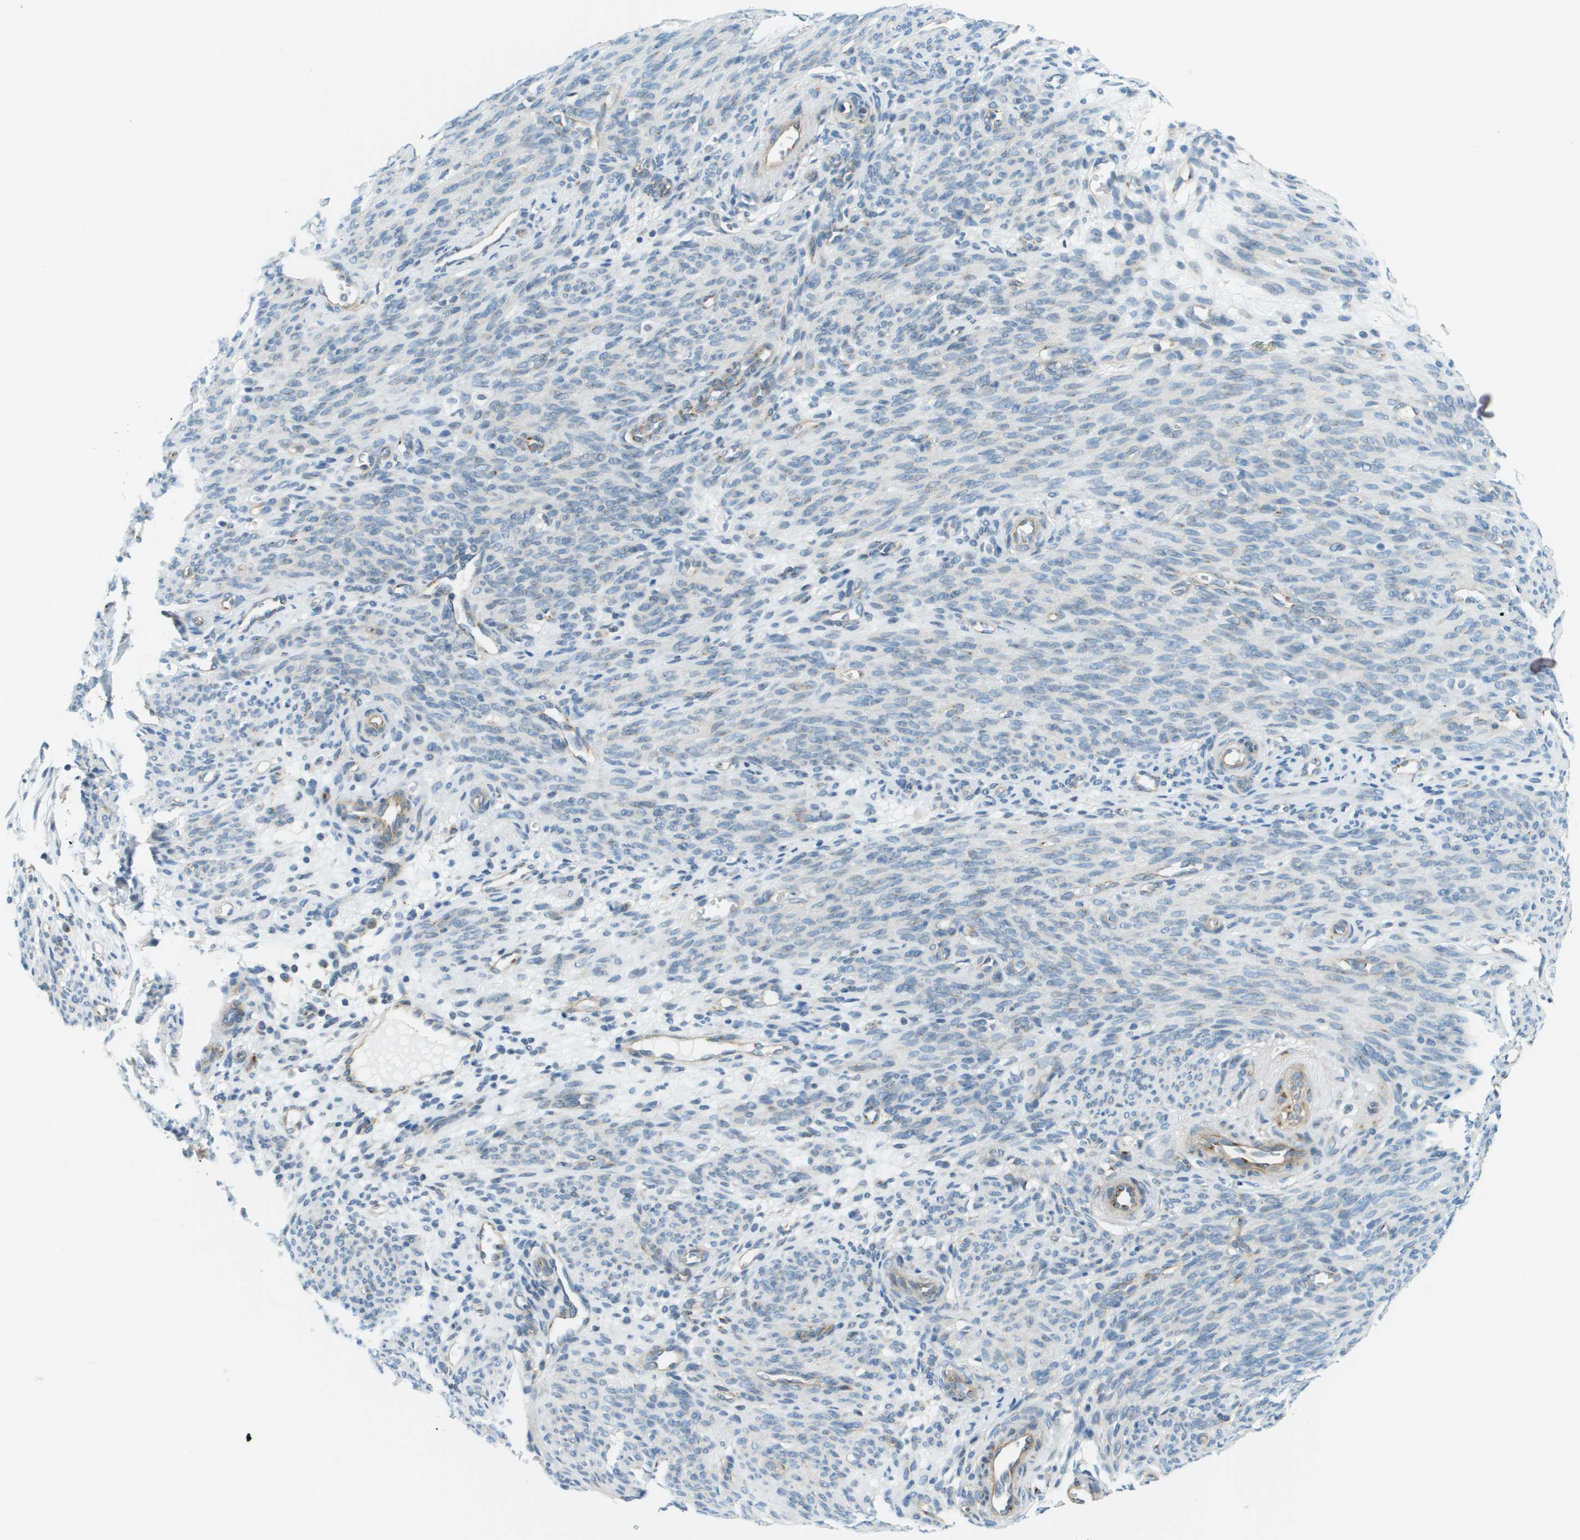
{"staining": {"intensity": "negative", "quantity": "none", "location": "none"}, "tissue": "endometrium", "cell_type": "Cells in endometrial stroma", "image_type": "normal", "snomed": [{"axis": "morphology", "description": "Normal tissue, NOS"}, {"axis": "morphology", "description": "Adenocarcinoma, NOS"}, {"axis": "topography", "description": "Endometrium"}, {"axis": "topography", "description": "Ovary"}], "caption": "Image shows no protein expression in cells in endometrial stroma of normal endometrium. (DAB (3,3'-diaminobenzidine) immunohistochemistry visualized using brightfield microscopy, high magnification).", "gene": "ACBD3", "patient": {"sex": "female", "age": 68}}